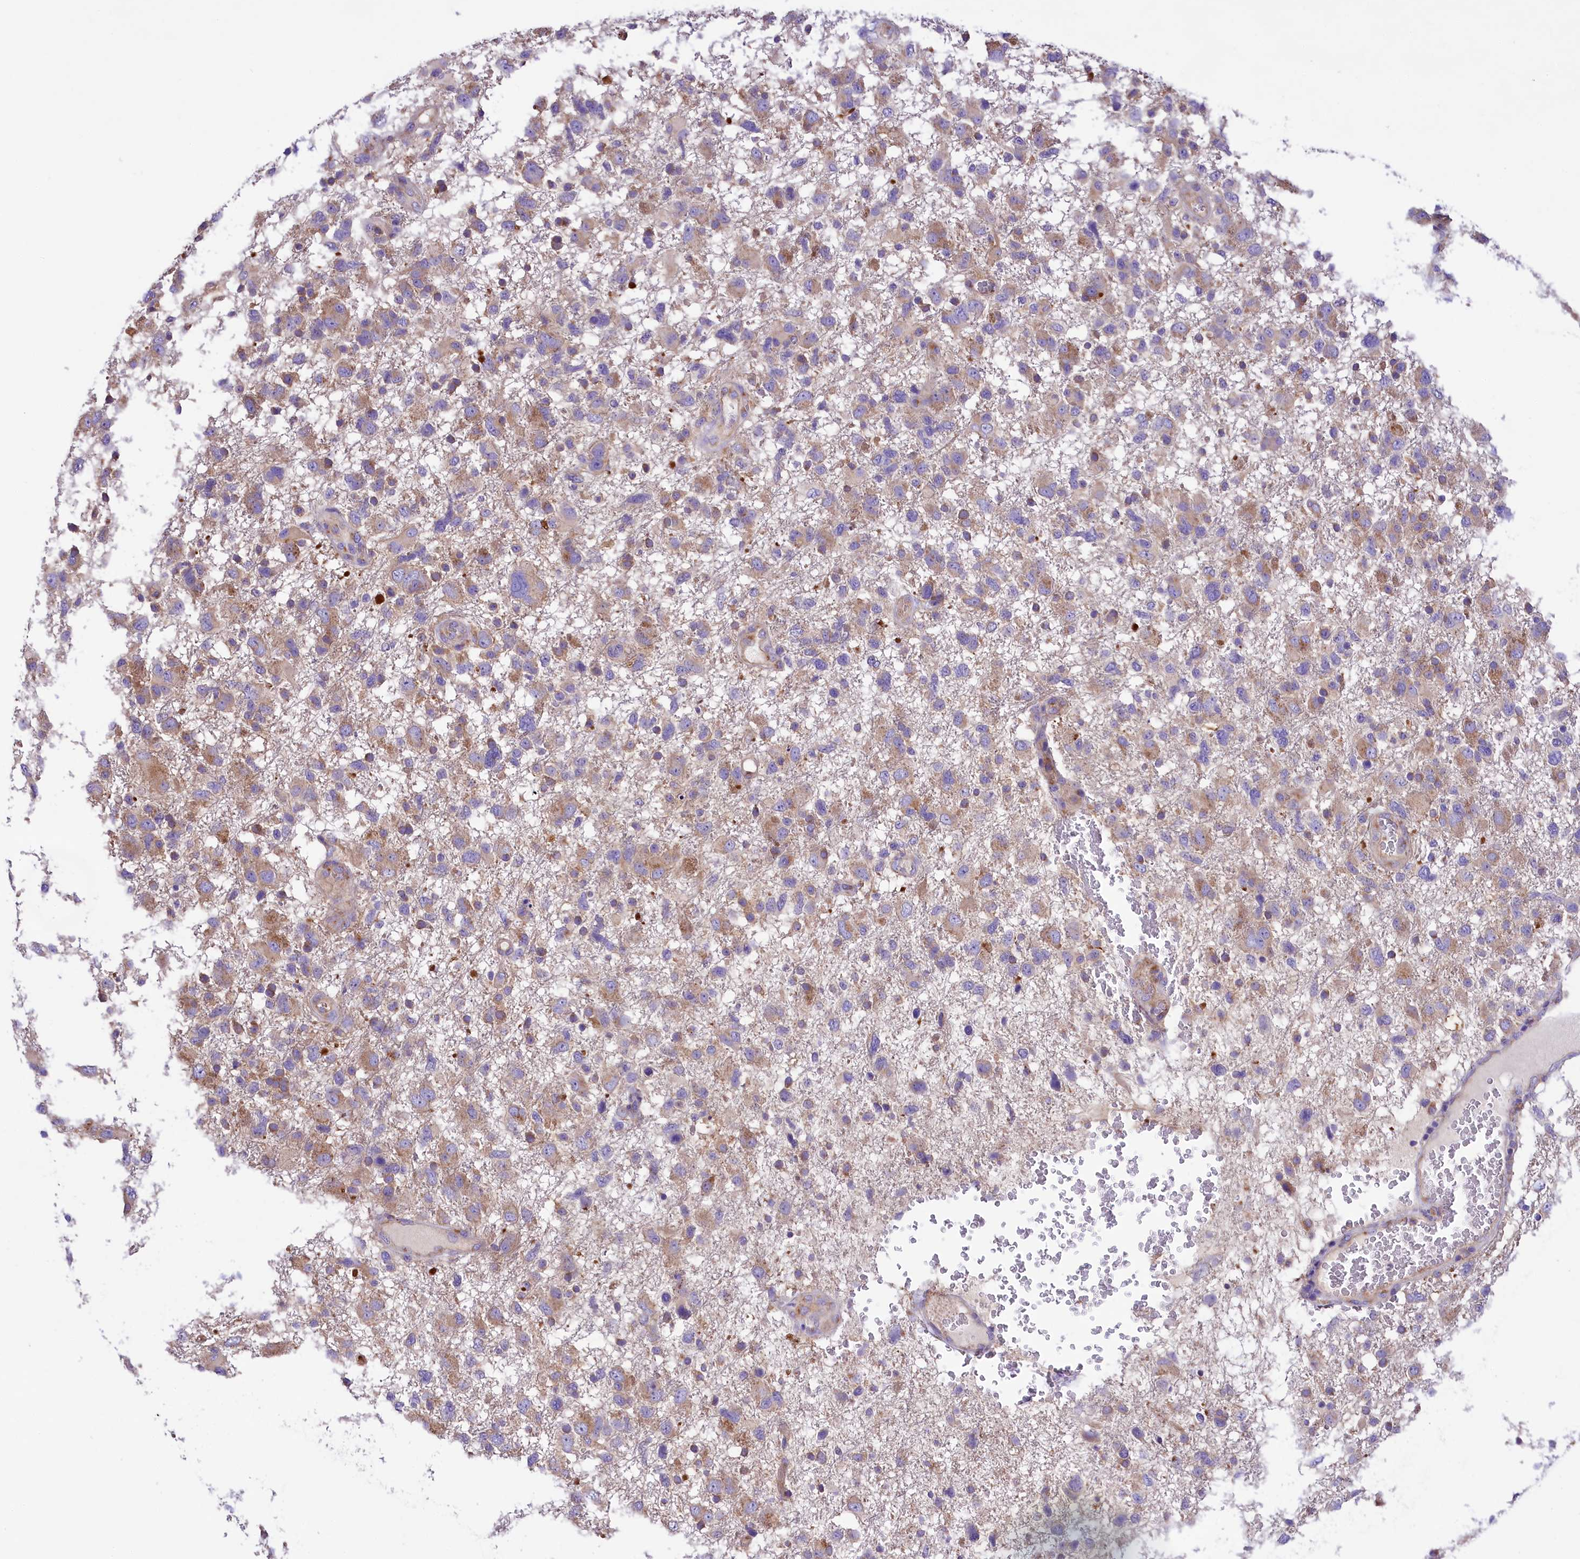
{"staining": {"intensity": "moderate", "quantity": "25%-75%", "location": "cytoplasmic/membranous"}, "tissue": "glioma", "cell_type": "Tumor cells", "image_type": "cancer", "snomed": [{"axis": "morphology", "description": "Glioma, malignant, High grade"}, {"axis": "topography", "description": "Brain"}], "caption": "Protein expression analysis of human glioma reveals moderate cytoplasmic/membranous positivity in approximately 25%-75% of tumor cells.", "gene": "PEMT", "patient": {"sex": "male", "age": 61}}